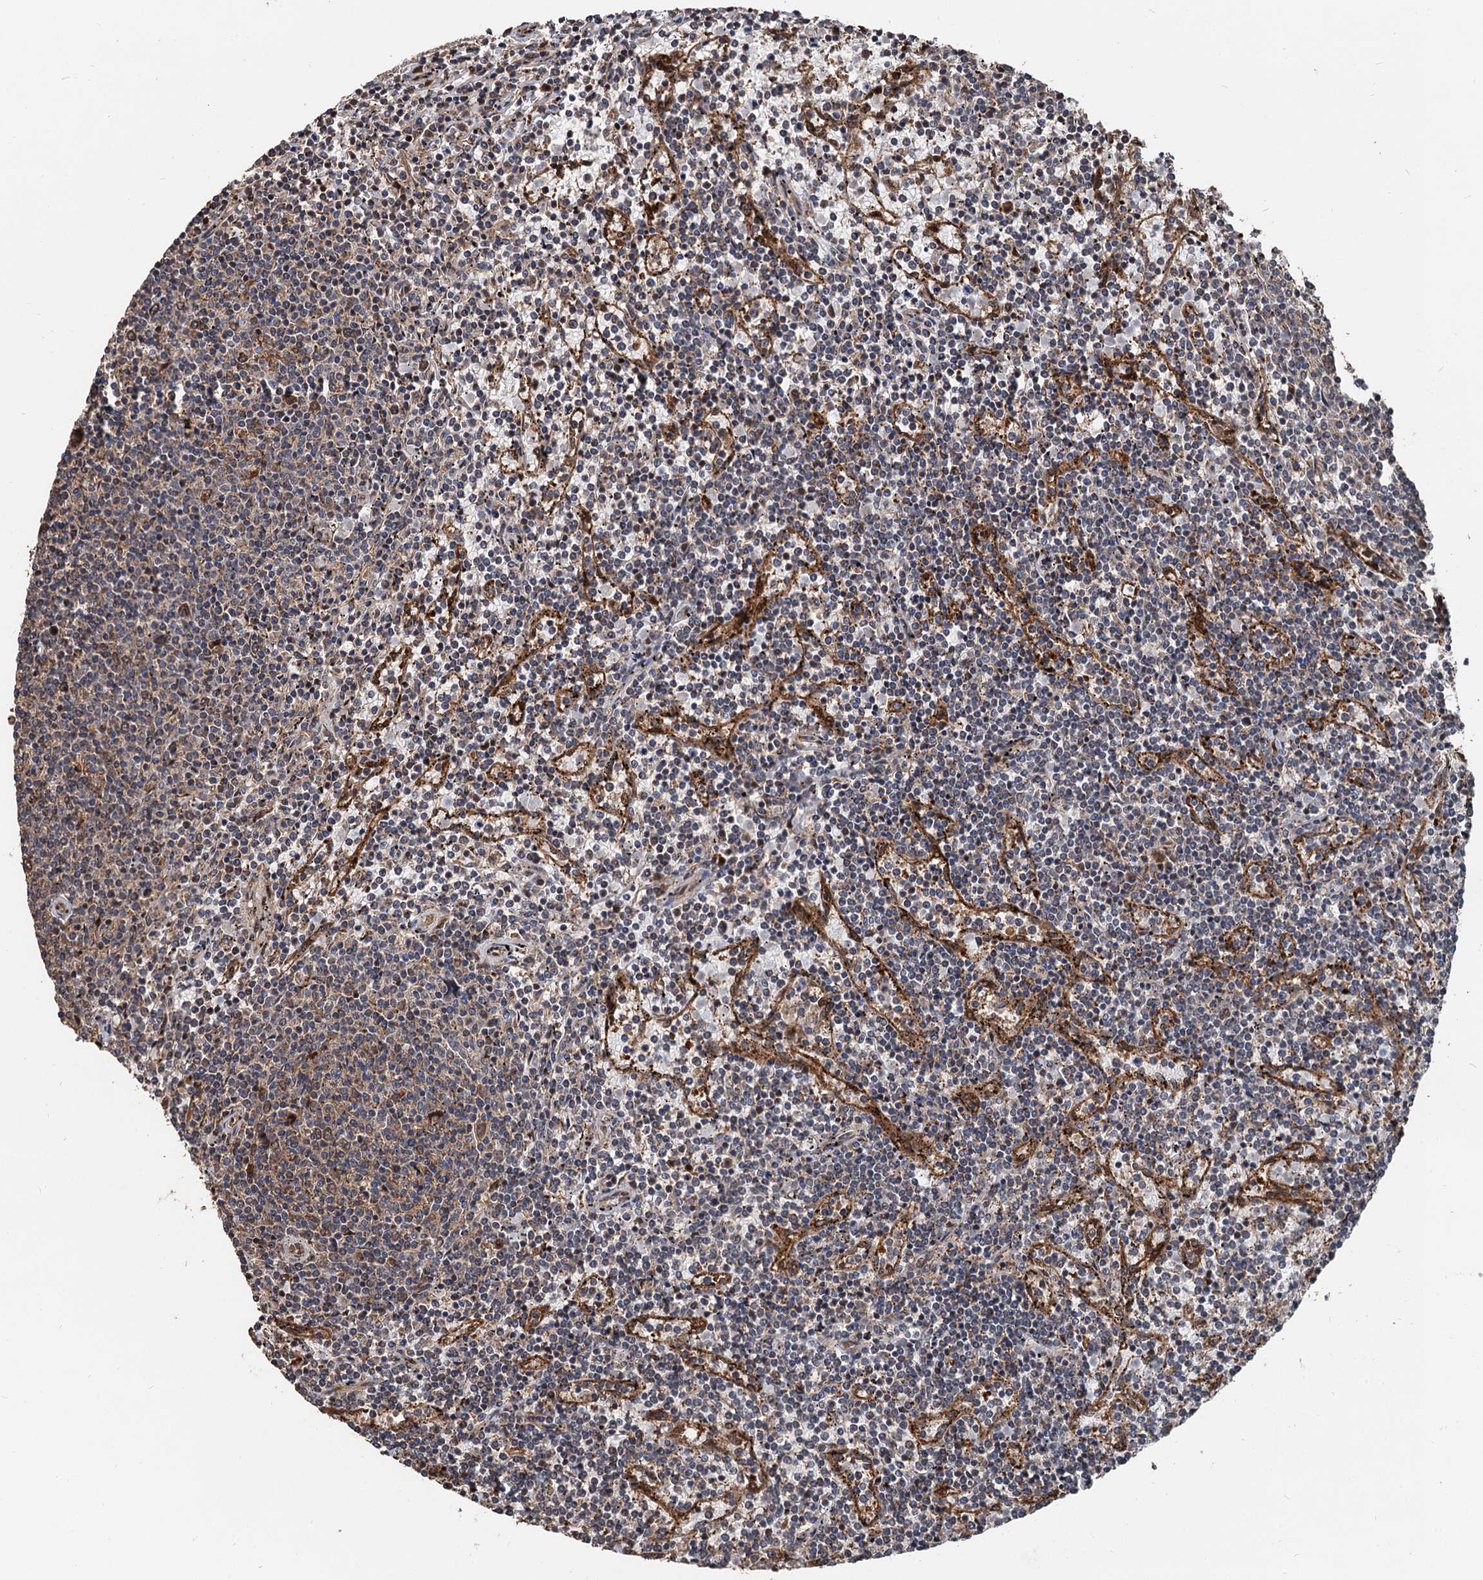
{"staining": {"intensity": "weak", "quantity": "<25%", "location": "cytoplasmic/membranous"}, "tissue": "lymphoma", "cell_type": "Tumor cells", "image_type": "cancer", "snomed": [{"axis": "morphology", "description": "Malignant lymphoma, non-Hodgkin's type, Low grade"}, {"axis": "topography", "description": "Spleen"}], "caption": "DAB immunohistochemical staining of lymphoma exhibits no significant positivity in tumor cells.", "gene": "DEXI", "patient": {"sex": "female", "age": 50}}